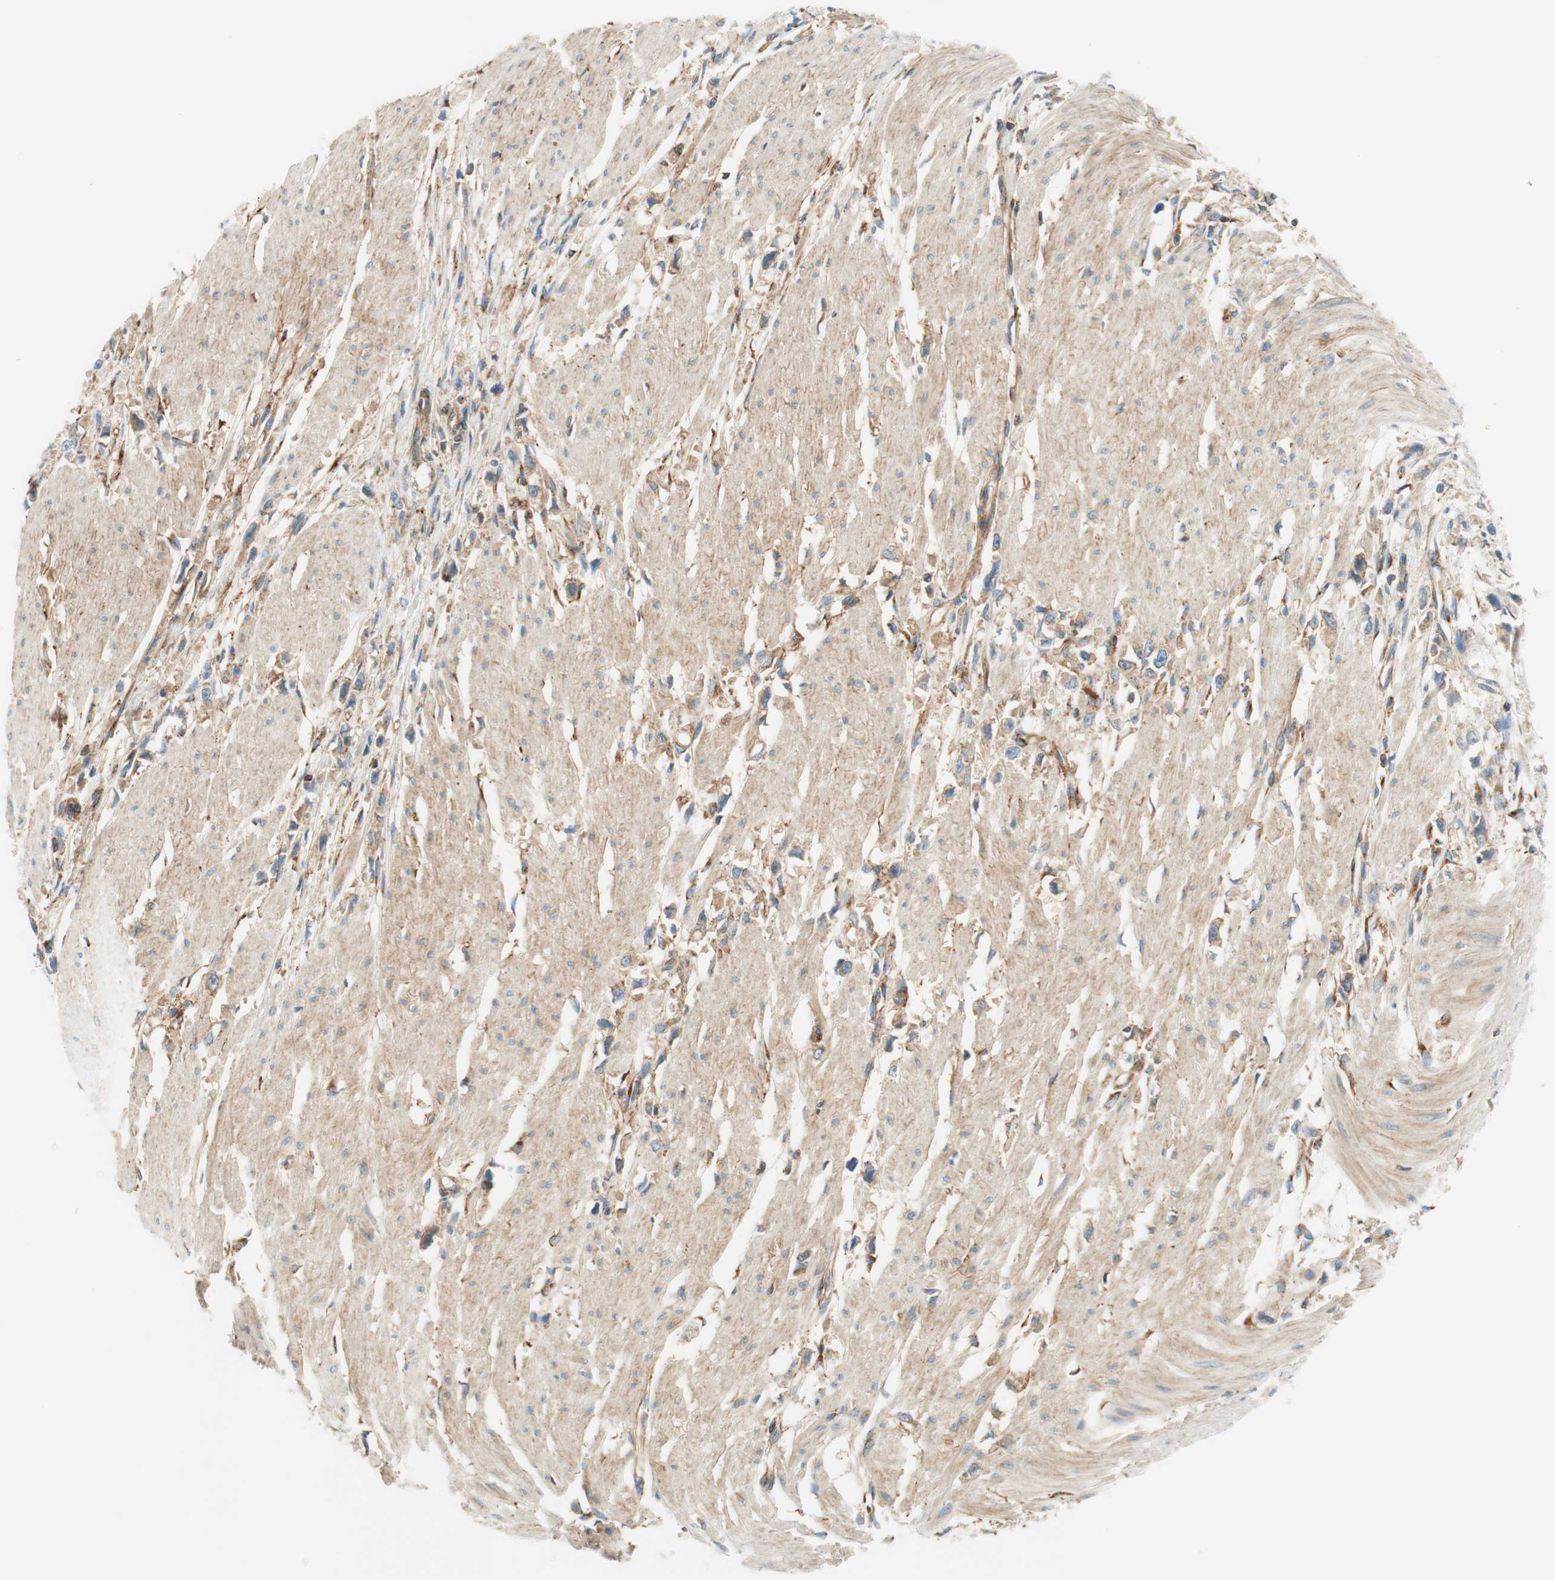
{"staining": {"intensity": "moderate", "quantity": ">75%", "location": "cytoplasmic/membranous"}, "tissue": "stomach cancer", "cell_type": "Tumor cells", "image_type": "cancer", "snomed": [{"axis": "morphology", "description": "Adenocarcinoma, NOS"}, {"axis": "topography", "description": "Stomach"}], "caption": "A histopathology image of human stomach adenocarcinoma stained for a protein exhibits moderate cytoplasmic/membranous brown staining in tumor cells. (Stains: DAB (3,3'-diaminobenzidine) in brown, nuclei in blue, Microscopy: brightfield microscopy at high magnification).", "gene": "VPS26A", "patient": {"sex": "female", "age": 59}}